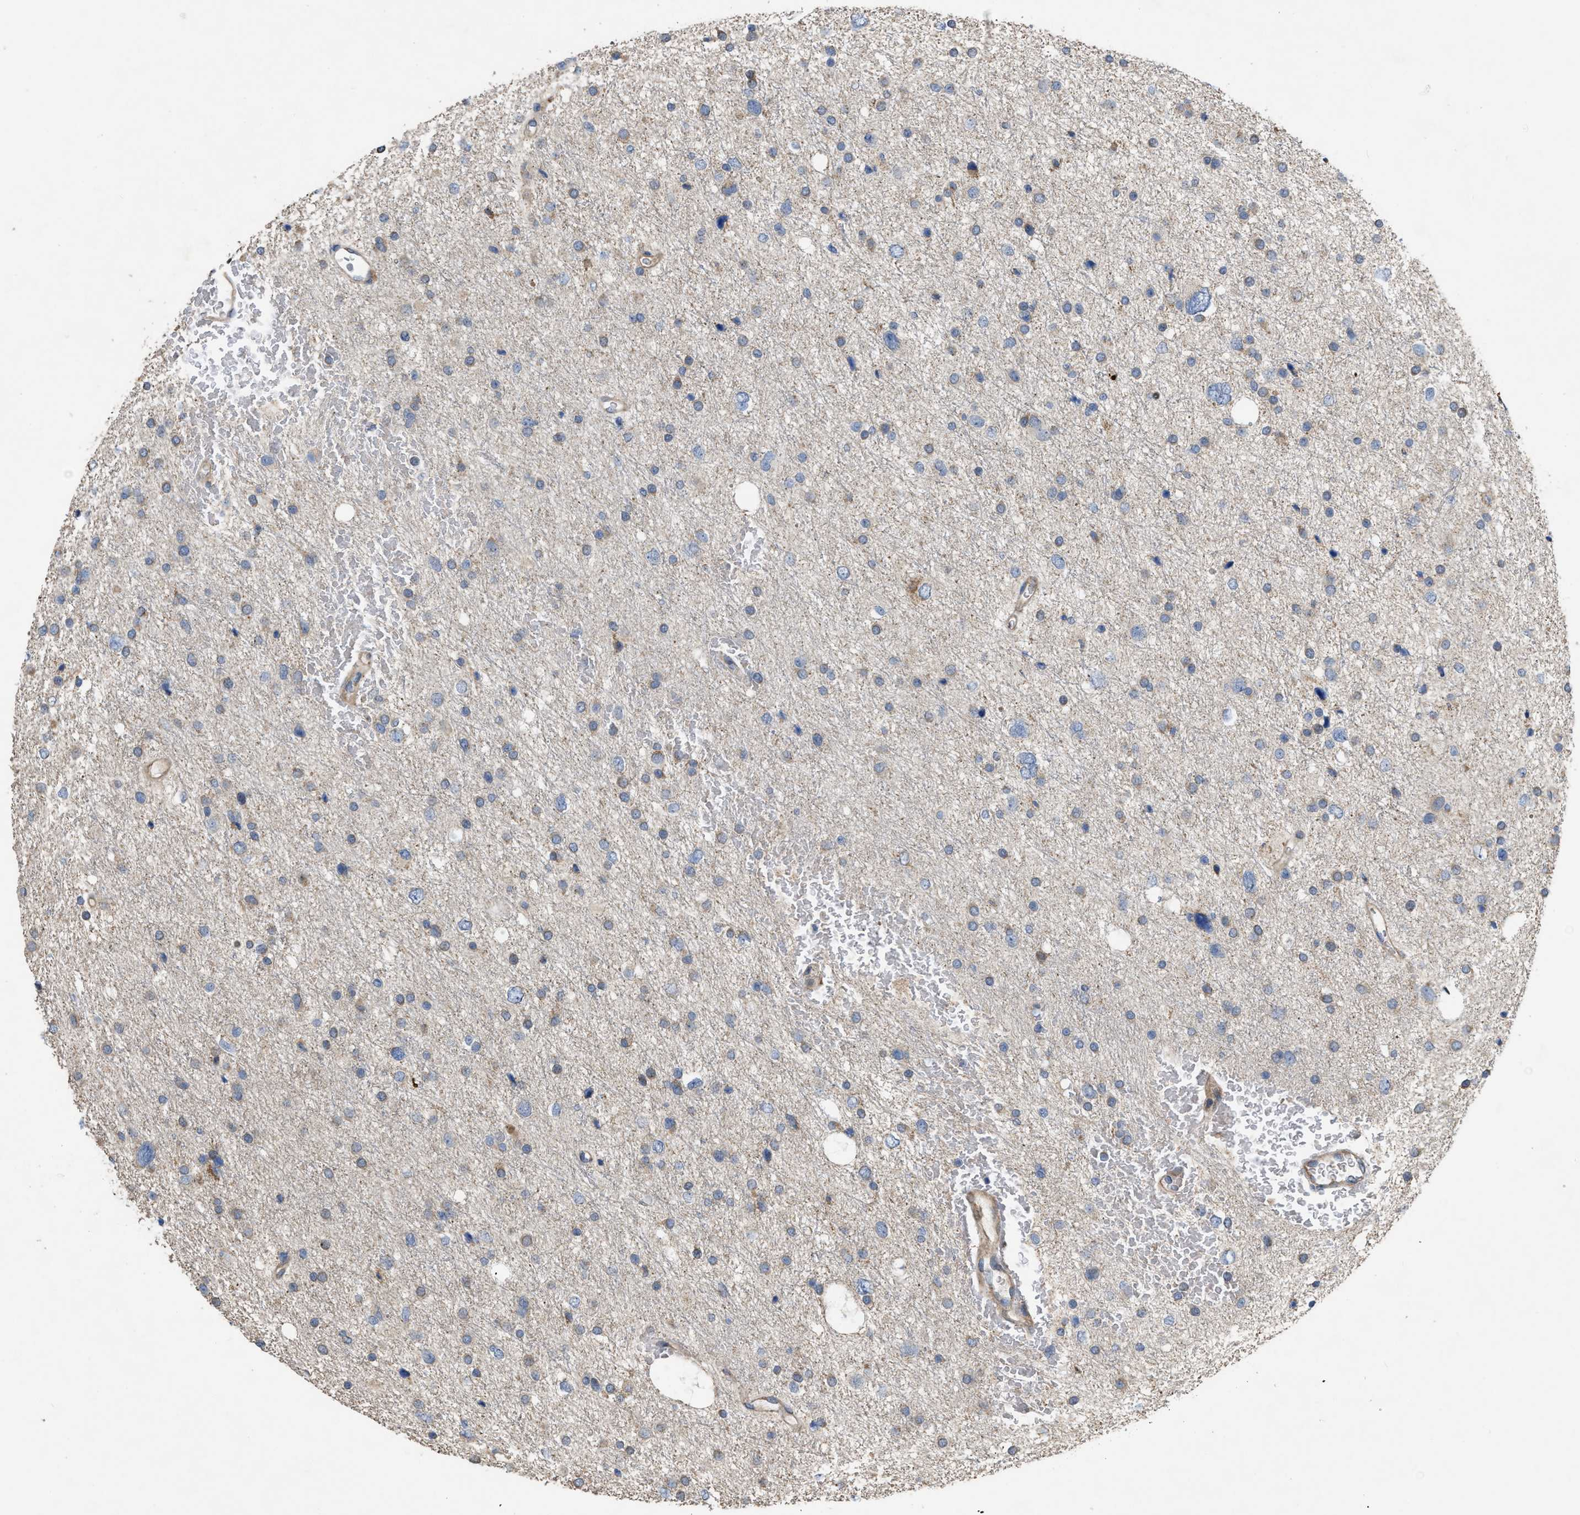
{"staining": {"intensity": "weak", "quantity": "<25%", "location": "cytoplasmic/membranous"}, "tissue": "glioma", "cell_type": "Tumor cells", "image_type": "cancer", "snomed": [{"axis": "morphology", "description": "Glioma, malignant, Low grade"}, {"axis": "topography", "description": "Brain"}], "caption": "There is no significant expression in tumor cells of glioma.", "gene": "SLC4A11", "patient": {"sex": "female", "age": 37}}